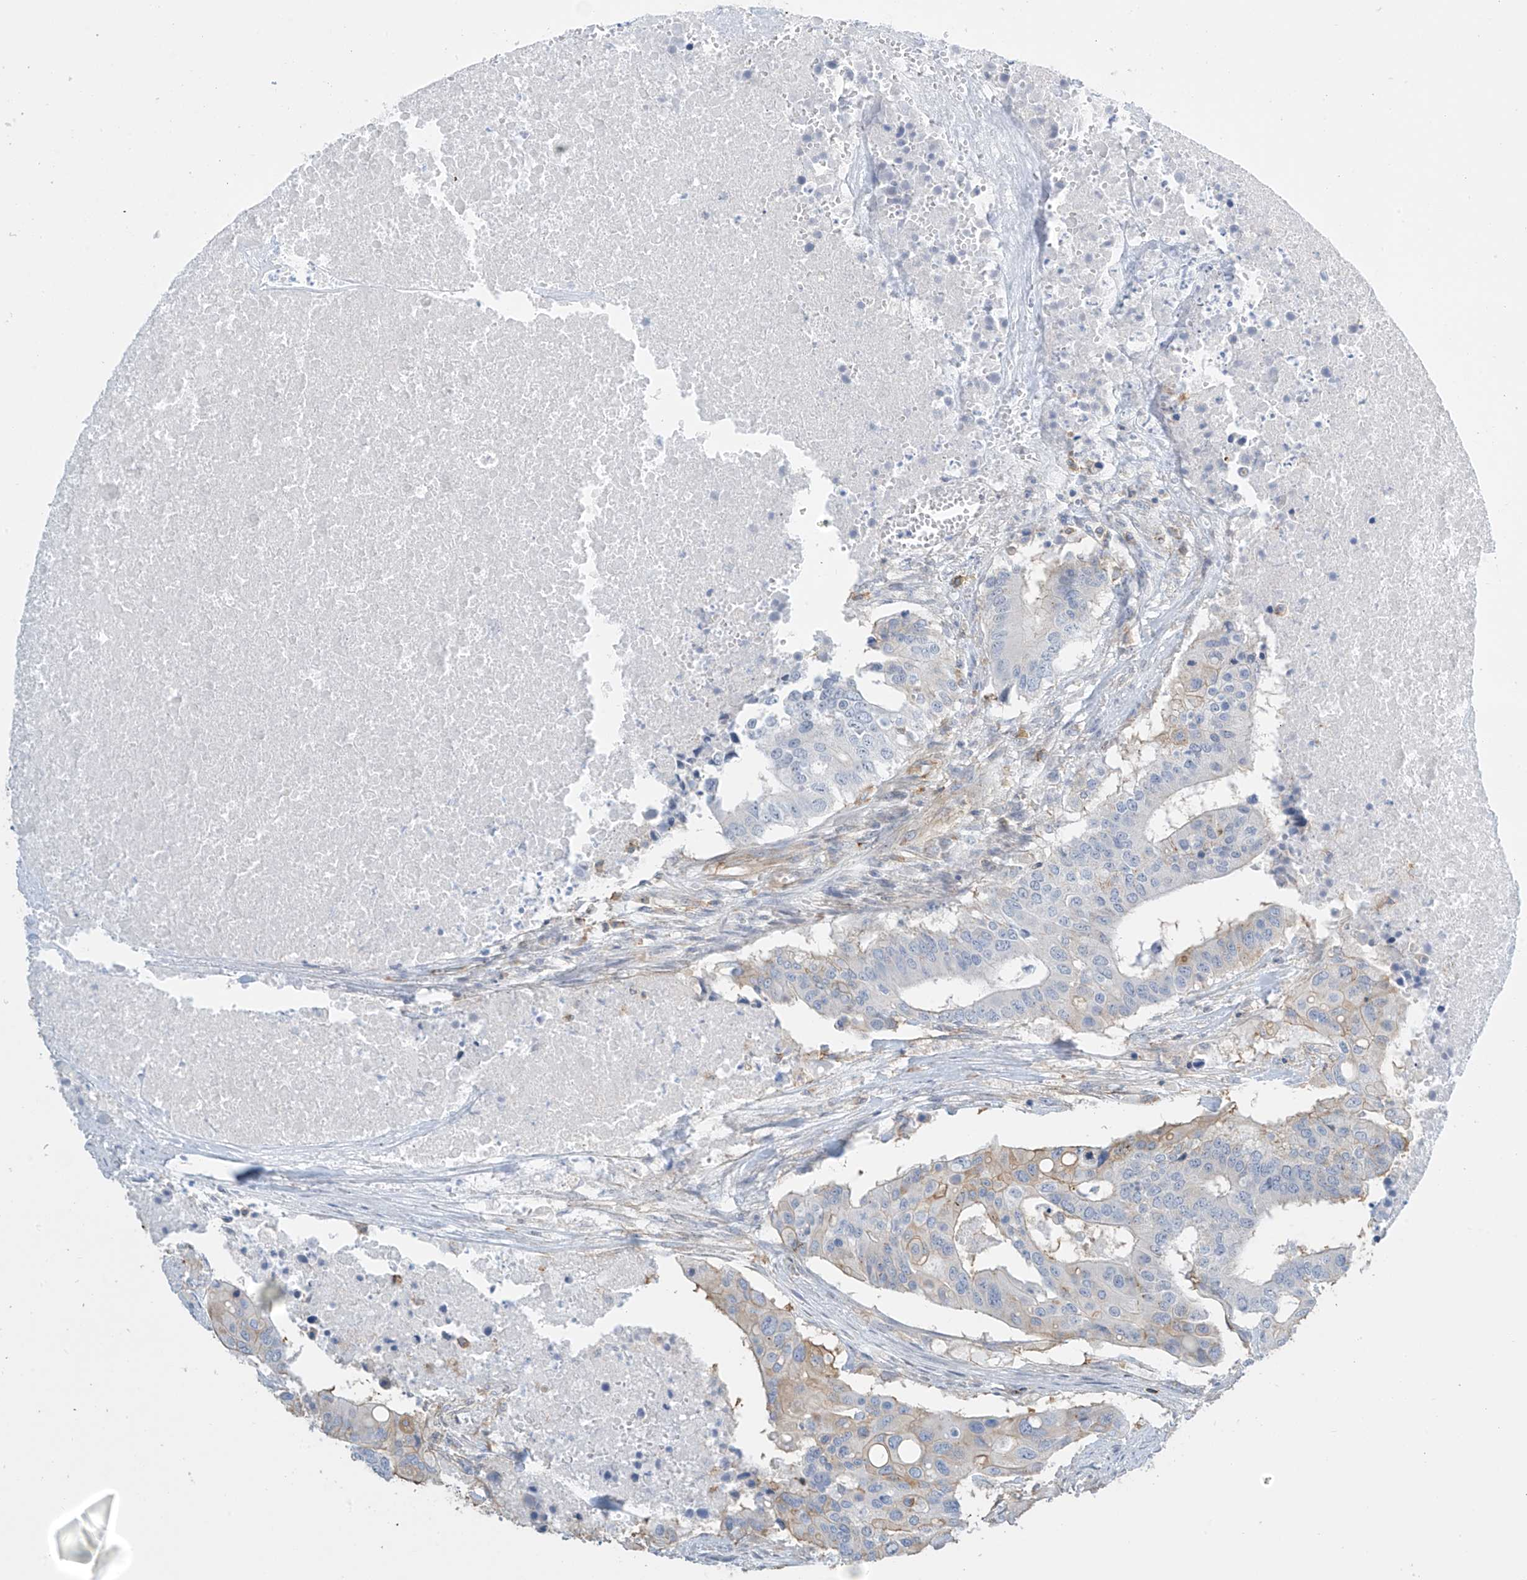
{"staining": {"intensity": "weak", "quantity": "<25%", "location": "cytoplasmic/membranous"}, "tissue": "colorectal cancer", "cell_type": "Tumor cells", "image_type": "cancer", "snomed": [{"axis": "morphology", "description": "Adenocarcinoma, NOS"}, {"axis": "topography", "description": "Colon"}], "caption": "IHC of adenocarcinoma (colorectal) reveals no positivity in tumor cells.", "gene": "ZNF846", "patient": {"sex": "male", "age": 77}}